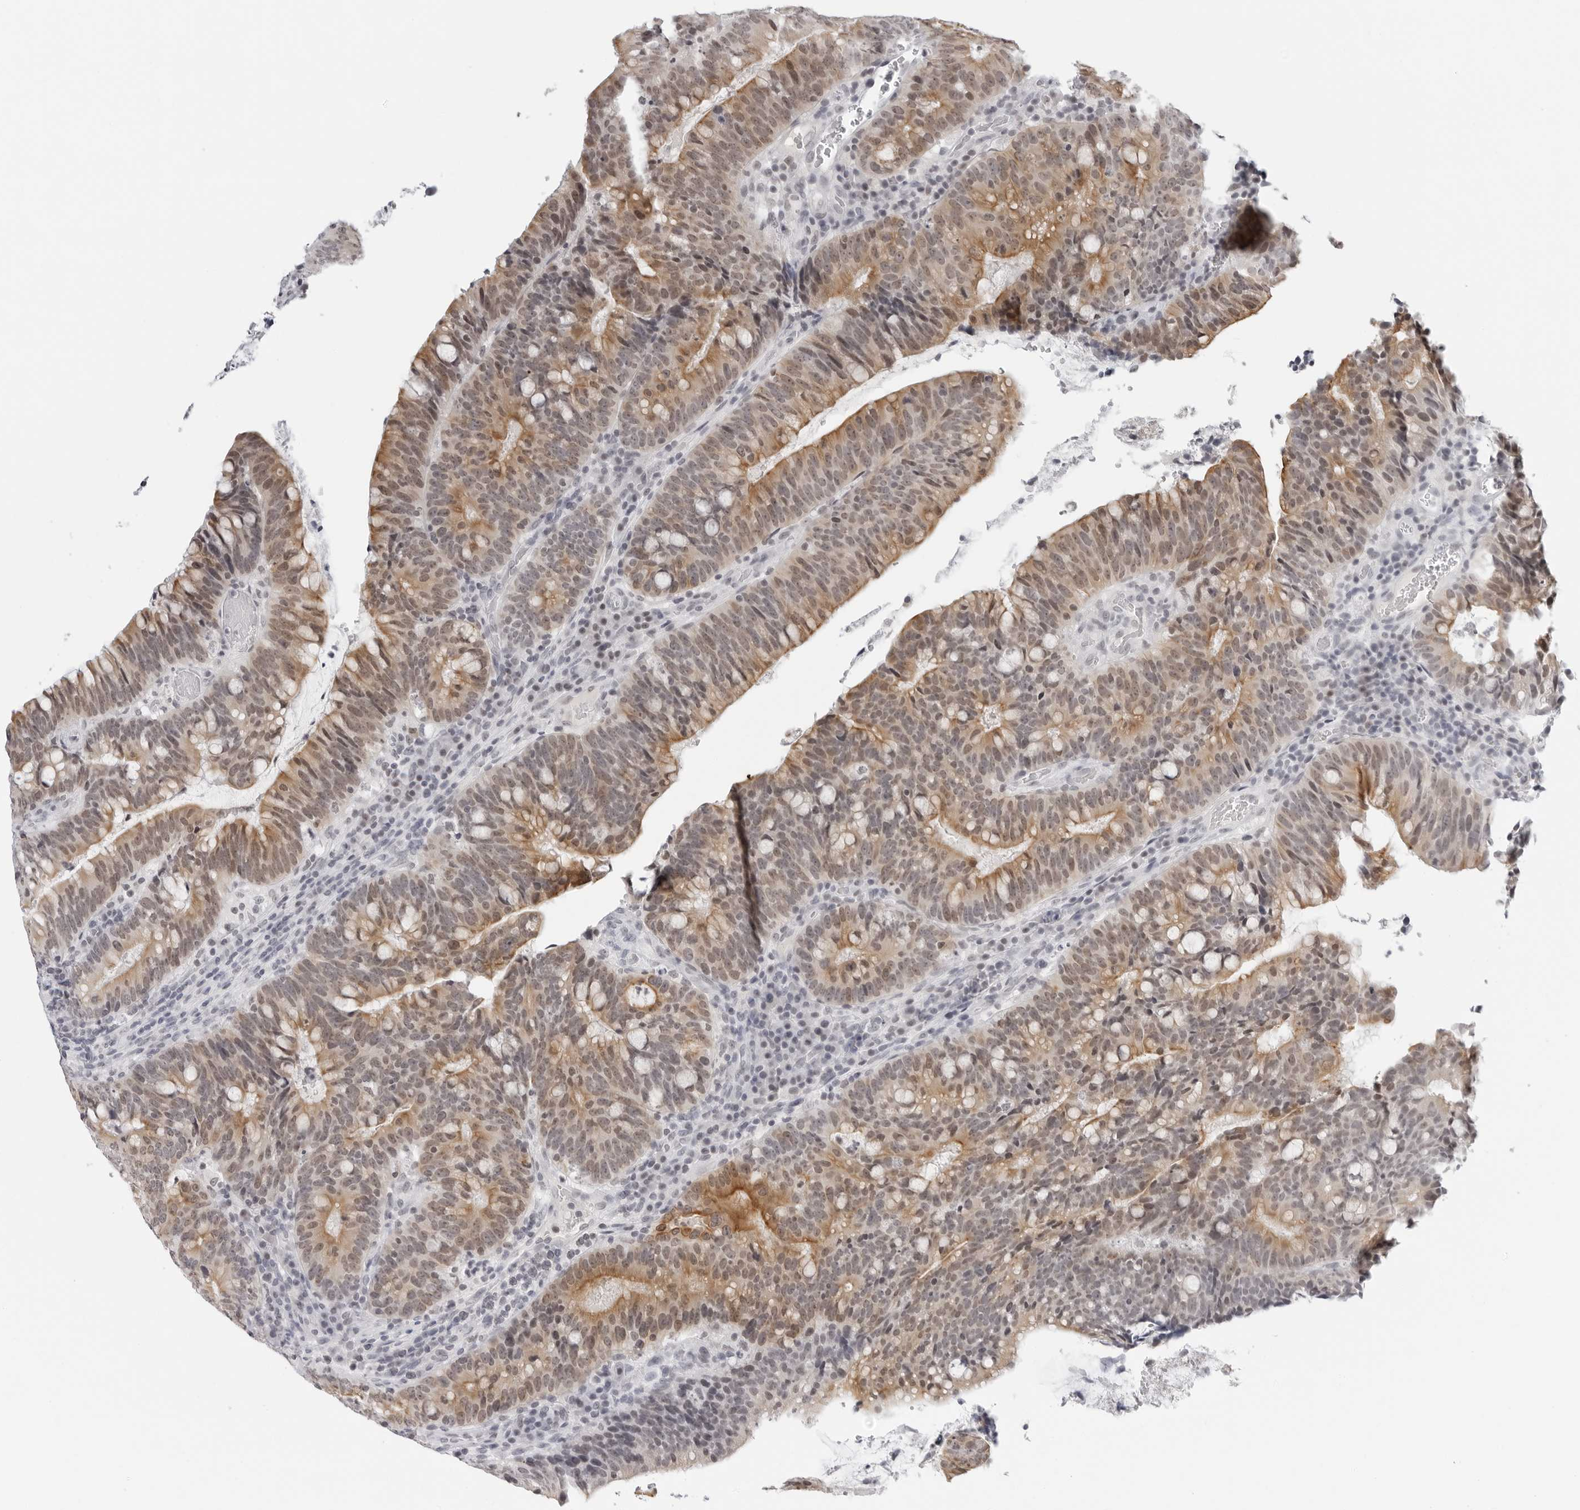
{"staining": {"intensity": "moderate", "quantity": "25%-75%", "location": "cytoplasmic/membranous"}, "tissue": "colorectal cancer", "cell_type": "Tumor cells", "image_type": "cancer", "snomed": [{"axis": "morphology", "description": "Adenocarcinoma, NOS"}, {"axis": "topography", "description": "Colon"}], "caption": "The image demonstrates staining of colorectal cancer, revealing moderate cytoplasmic/membranous protein positivity (brown color) within tumor cells.", "gene": "FLG2", "patient": {"sex": "female", "age": 66}}